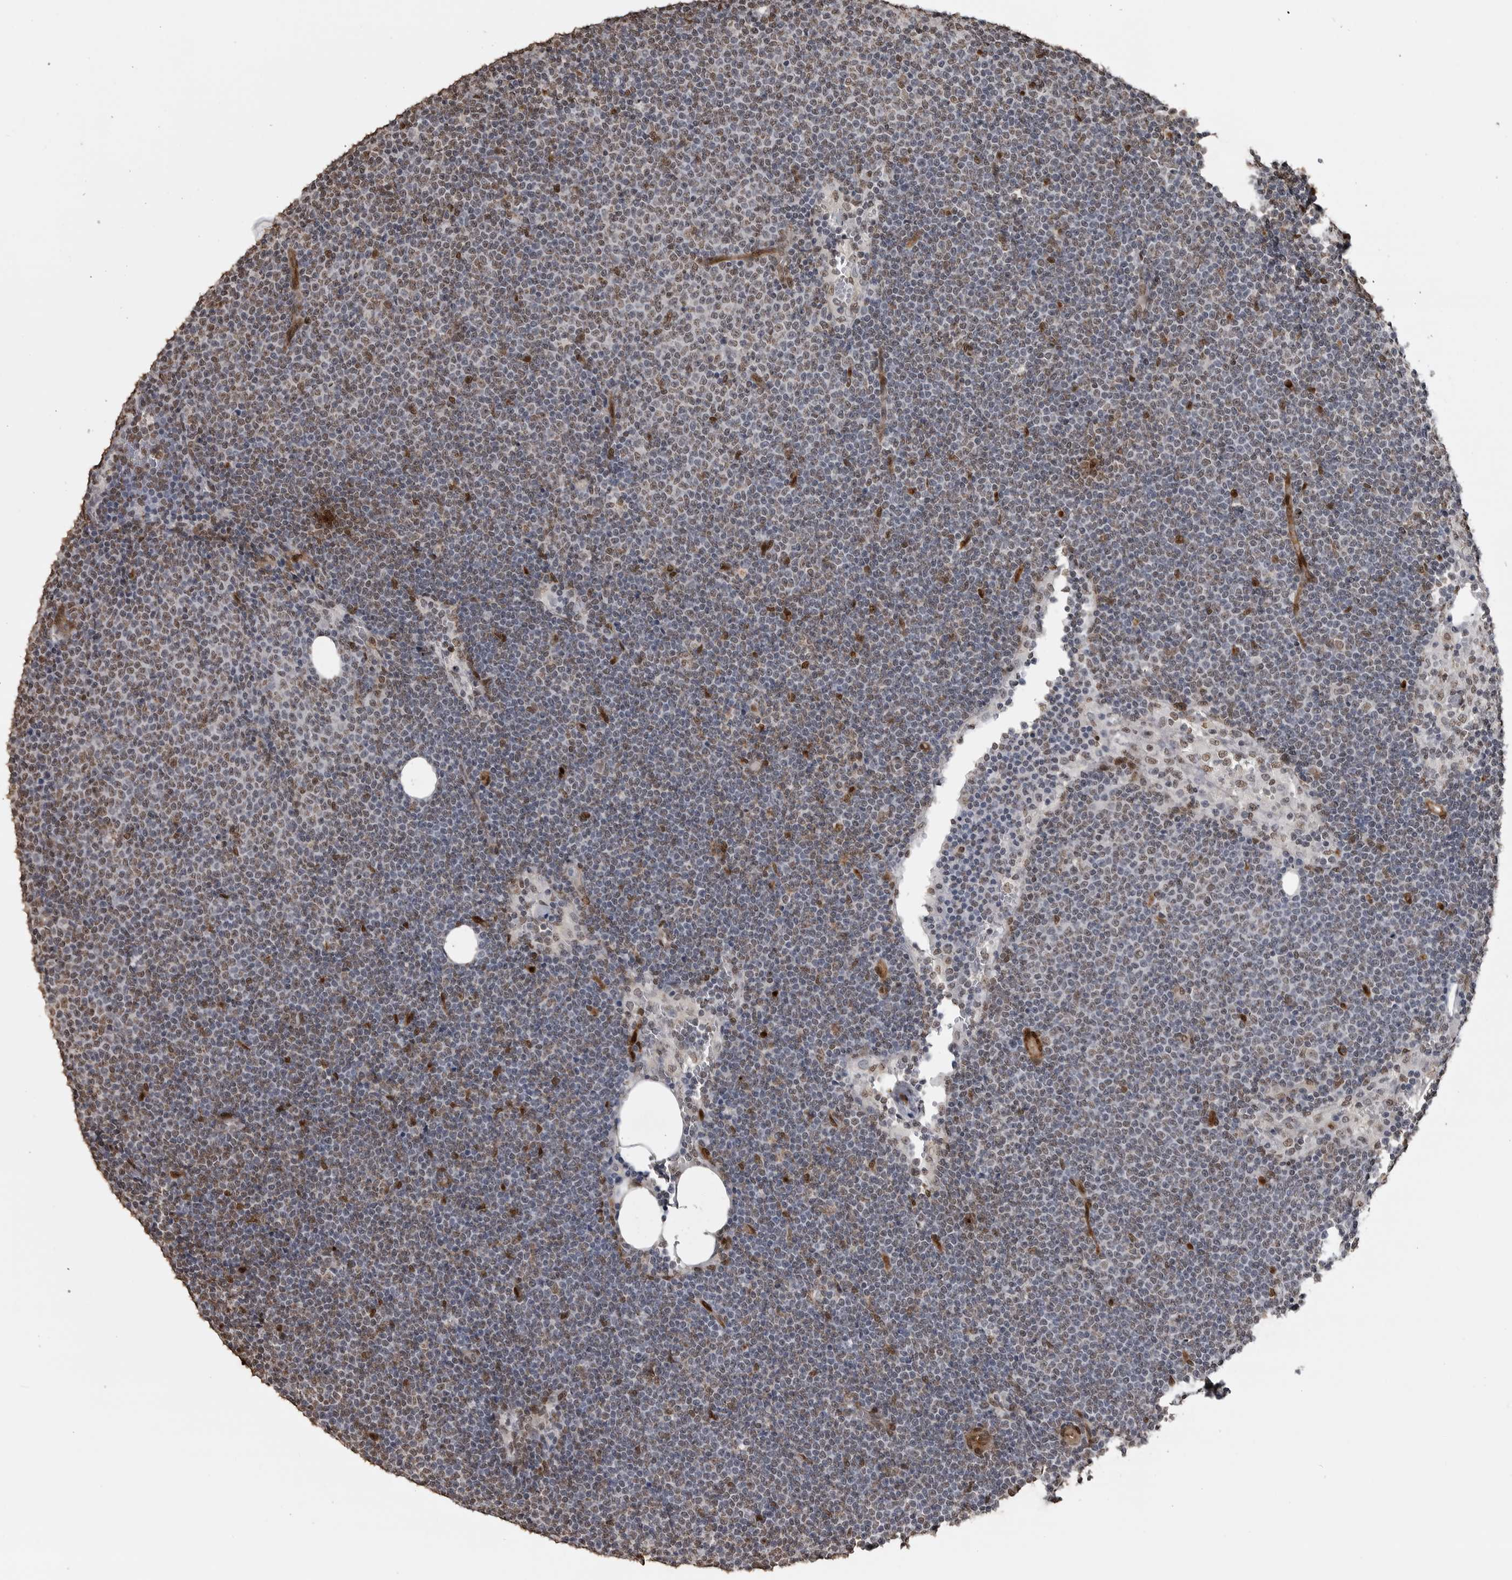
{"staining": {"intensity": "weak", "quantity": "25%-75%", "location": "nuclear"}, "tissue": "lymphoma", "cell_type": "Tumor cells", "image_type": "cancer", "snomed": [{"axis": "morphology", "description": "Malignant lymphoma, non-Hodgkin's type, Low grade"}, {"axis": "topography", "description": "Lymph node"}], "caption": "Malignant lymphoma, non-Hodgkin's type (low-grade) stained with DAB (3,3'-diaminobenzidine) IHC displays low levels of weak nuclear staining in about 25%-75% of tumor cells.", "gene": "SMAD2", "patient": {"sex": "female", "age": 53}}